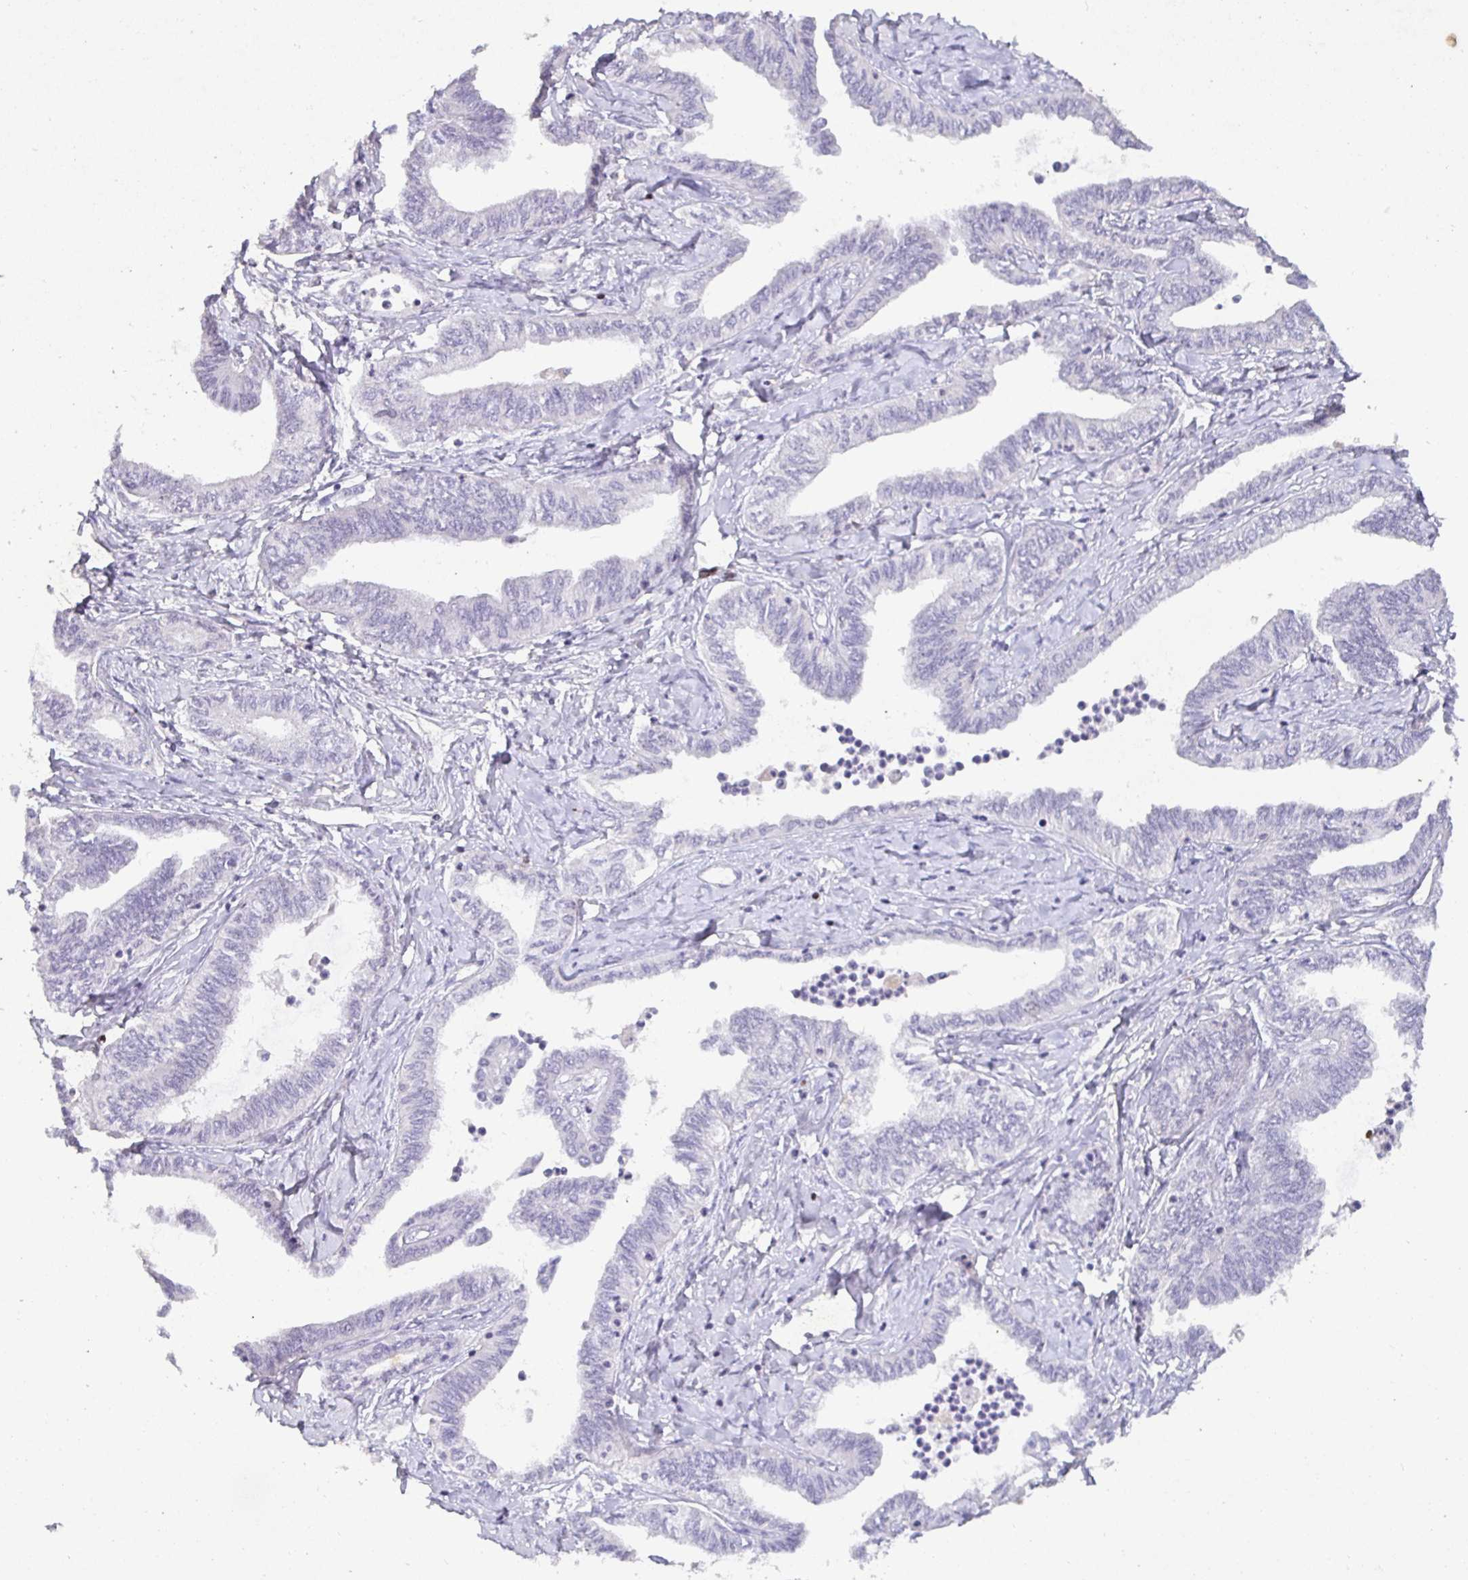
{"staining": {"intensity": "negative", "quantity": "none", "location": "none"}, "tissue": "ovarian cancer", "cell_type": "Tumor cells", "image_type": "cancer", "snomed": [{"axis": "morphology", "description": "Carcinoma, endometroid"}, {"axis": "topography", "description": "Ovary"}], "caption": "DAB immunohistochemical staining of human ovarian cancer shows no significant positivity in tumor cells.", "gene": "SATB1", "patient": {"sex": "female", "age": 70}}